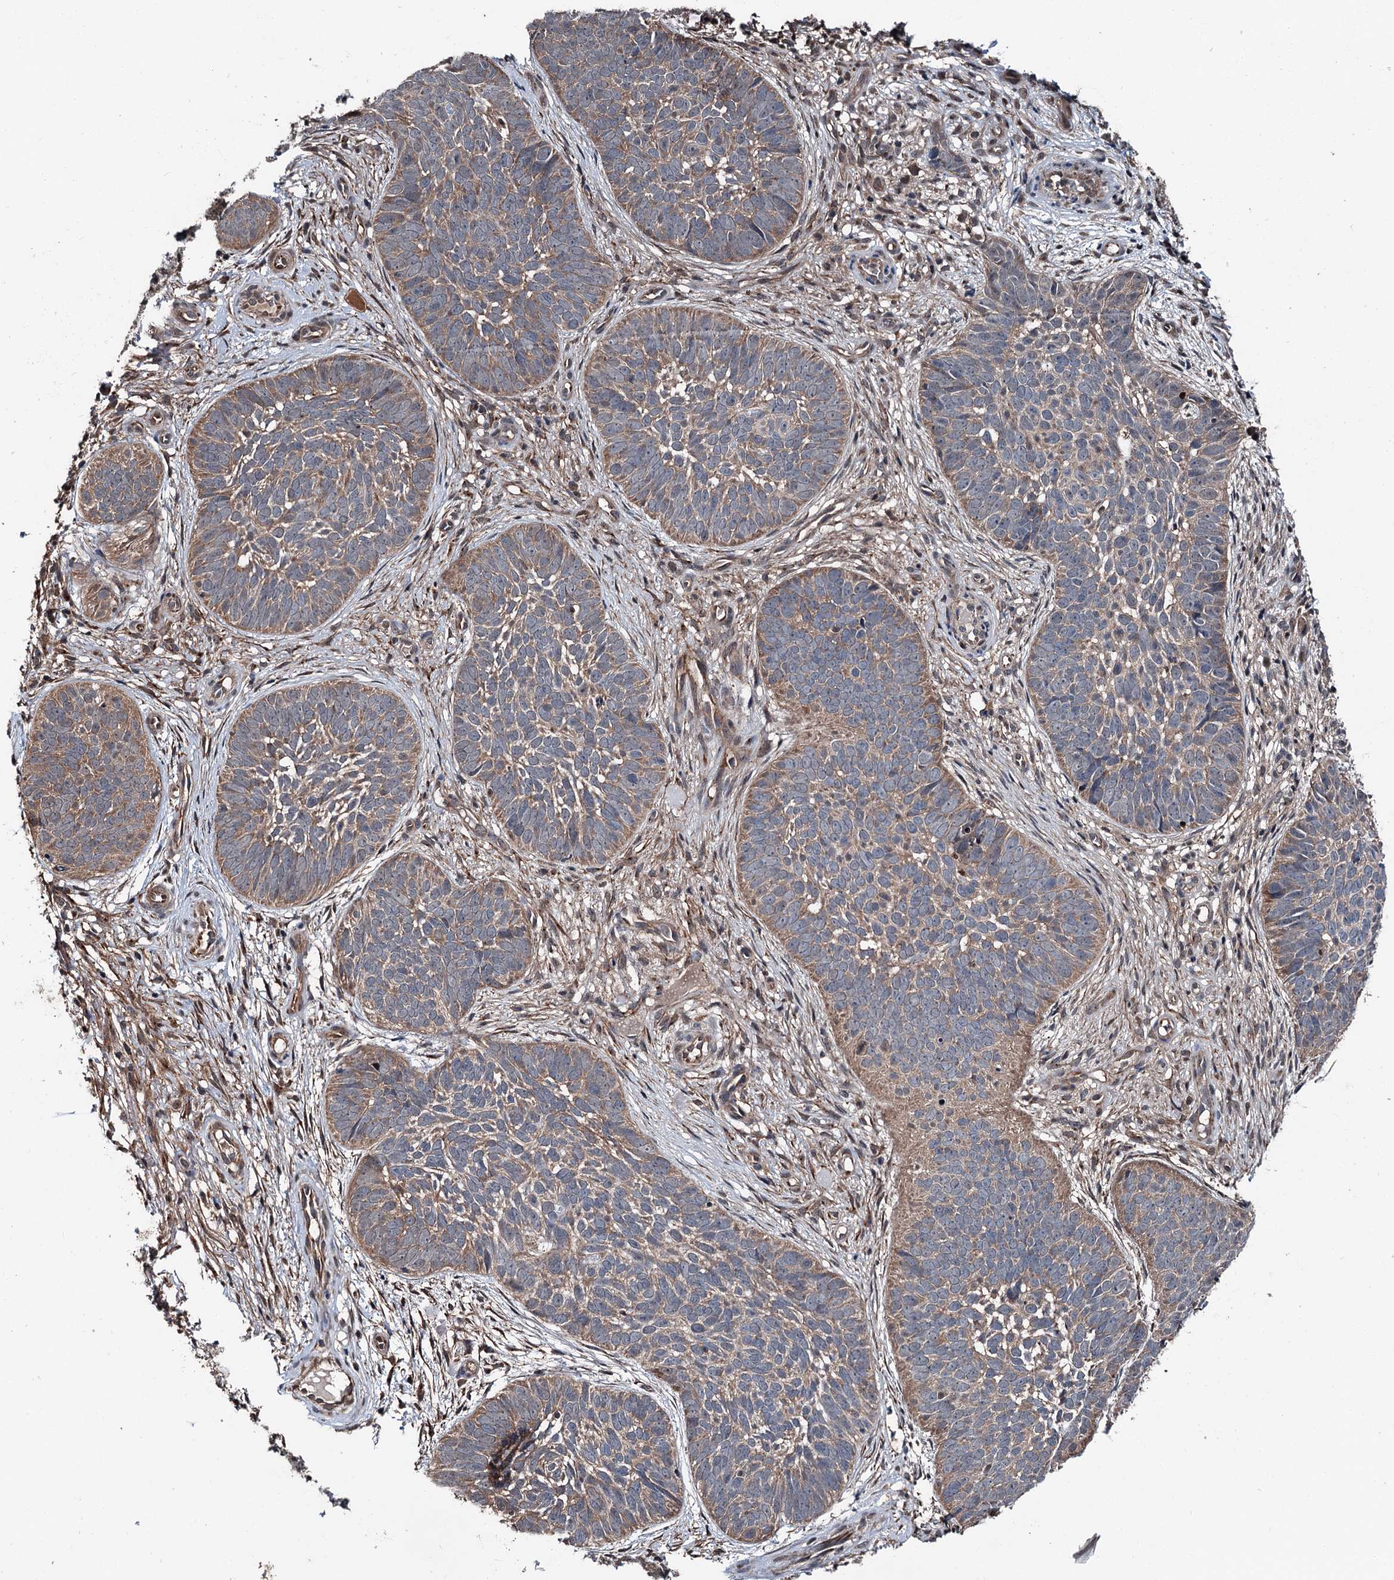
{"staining": {"intensity": "weak", "quantity": ">75%", "location": "cytoplasmic/membranous"}, "tissue": "skin cancer", "cell_type": "Tumor cells", "image_type": "cancer", "snomed": [{"axis": "morphology", "description": "Basal cell carcinoma"}, {"axis": "topography", "description": "Skin"}], "caption": "Immunohistochemistry staining of skin cancer (basal cell carcinoma), which demonstrates low levels of weak cytoplasmic/membranous positivity in approximately >75% of tumor cells indicating weak cytoplasmic/membranous protein expression. The staining was performed using DAB (brown) for protein detection and nuclei were counterstained in hematoxylin (blue).", "gene": "PSMD13", "patient": {"sex": "male", "age": 89}}